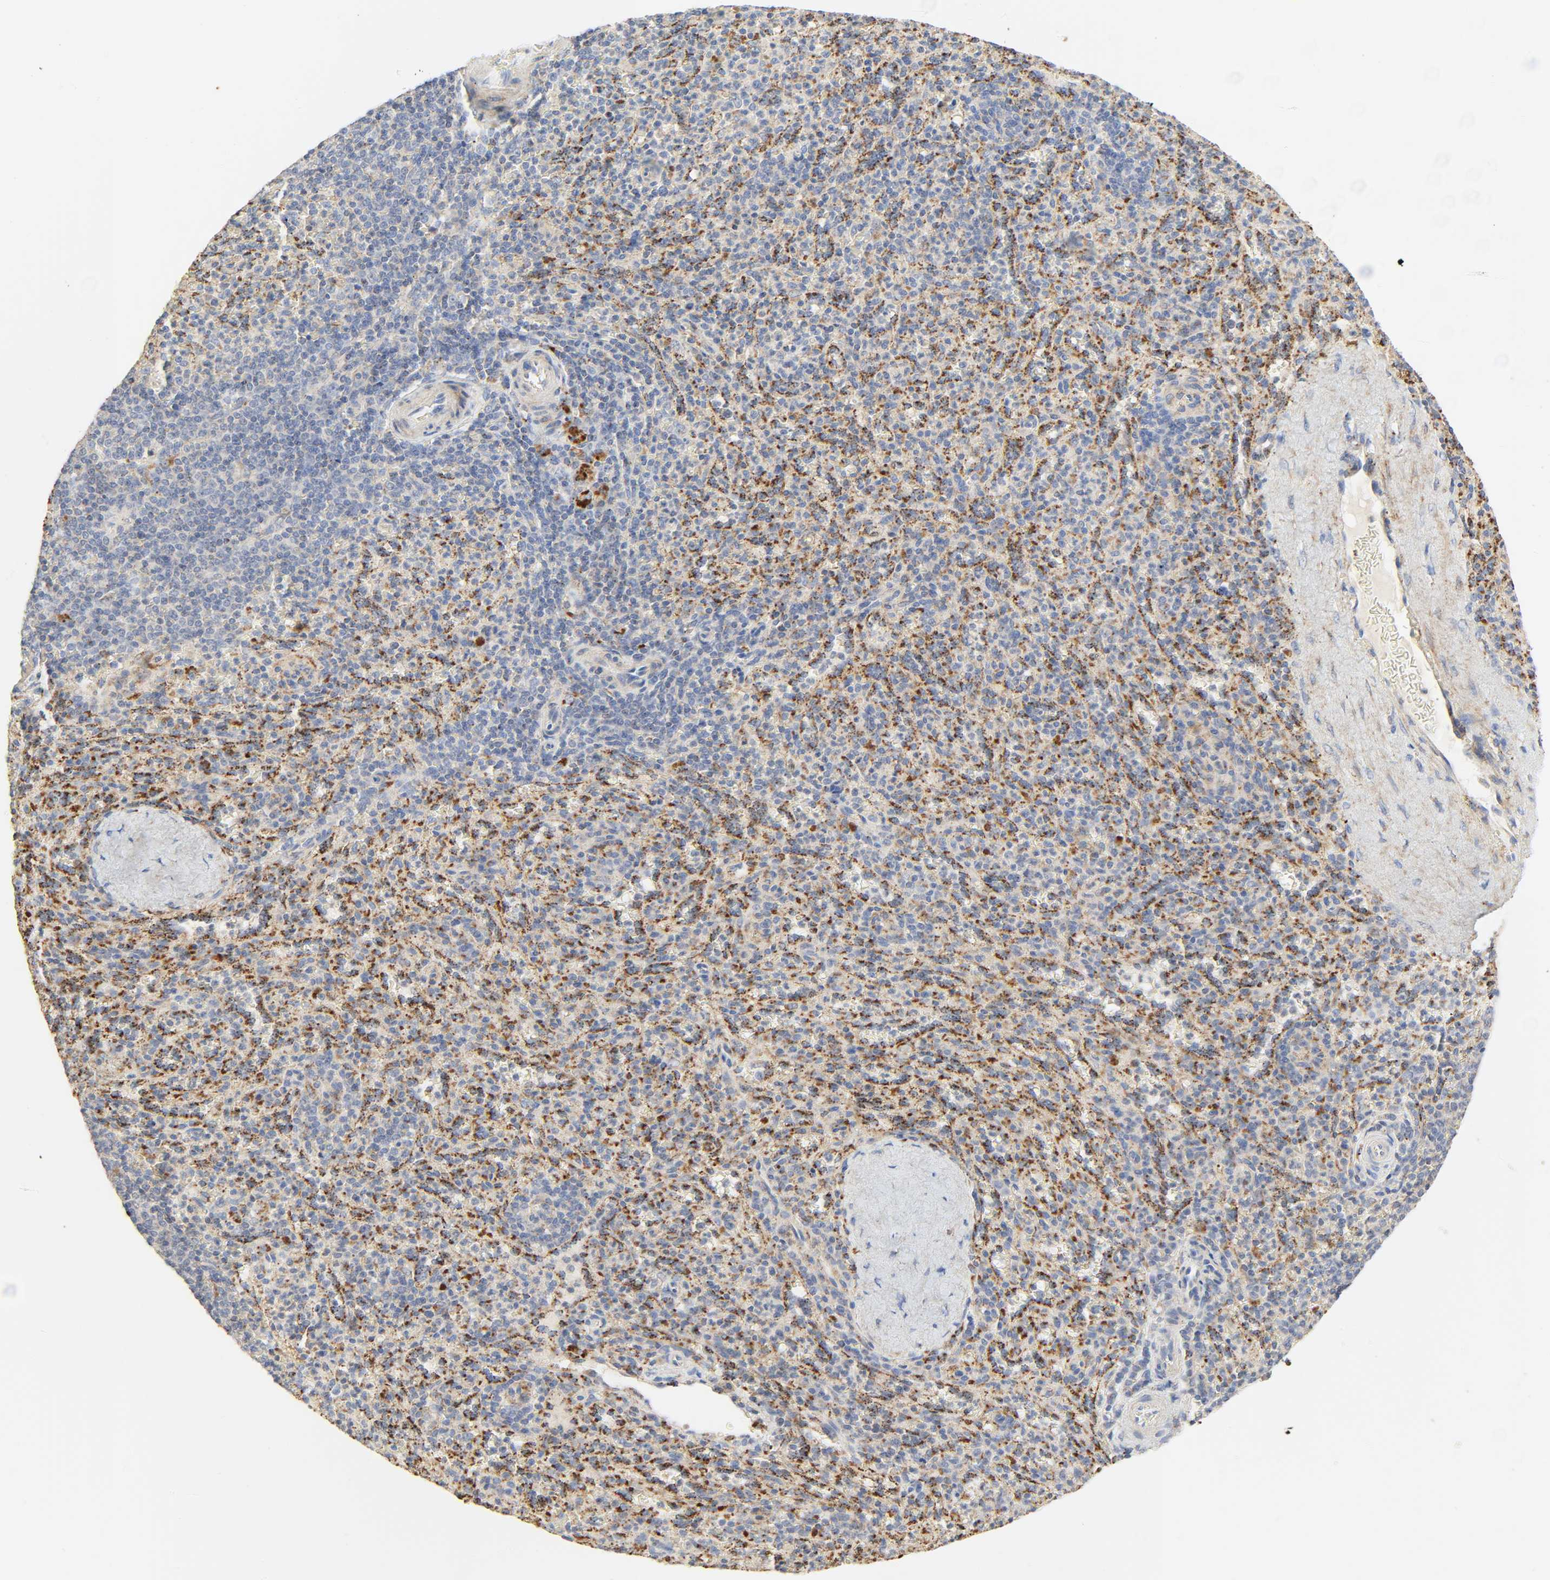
{"staining": {"intensity": "moderate", "quantity": "<25%", "location": "cytoplasmic/membranous"}, "tissue": "spleen", "cell_type": "Cells in red pulp", "image_type": "normal", "snomed": [{"axis": "morphology", "description": "Normal tissue, NOS"}, {"axis": "topography", "description": "Spleen"}], "caption": "Approximately <25% of cells in red pulp in normal spleen display moderate cytoplasmic/membranous protein expression as visualized by brown immunohistochemical staining.", "gene": "CAMK2A", "patient": {"sex": "male", "age": 36}}